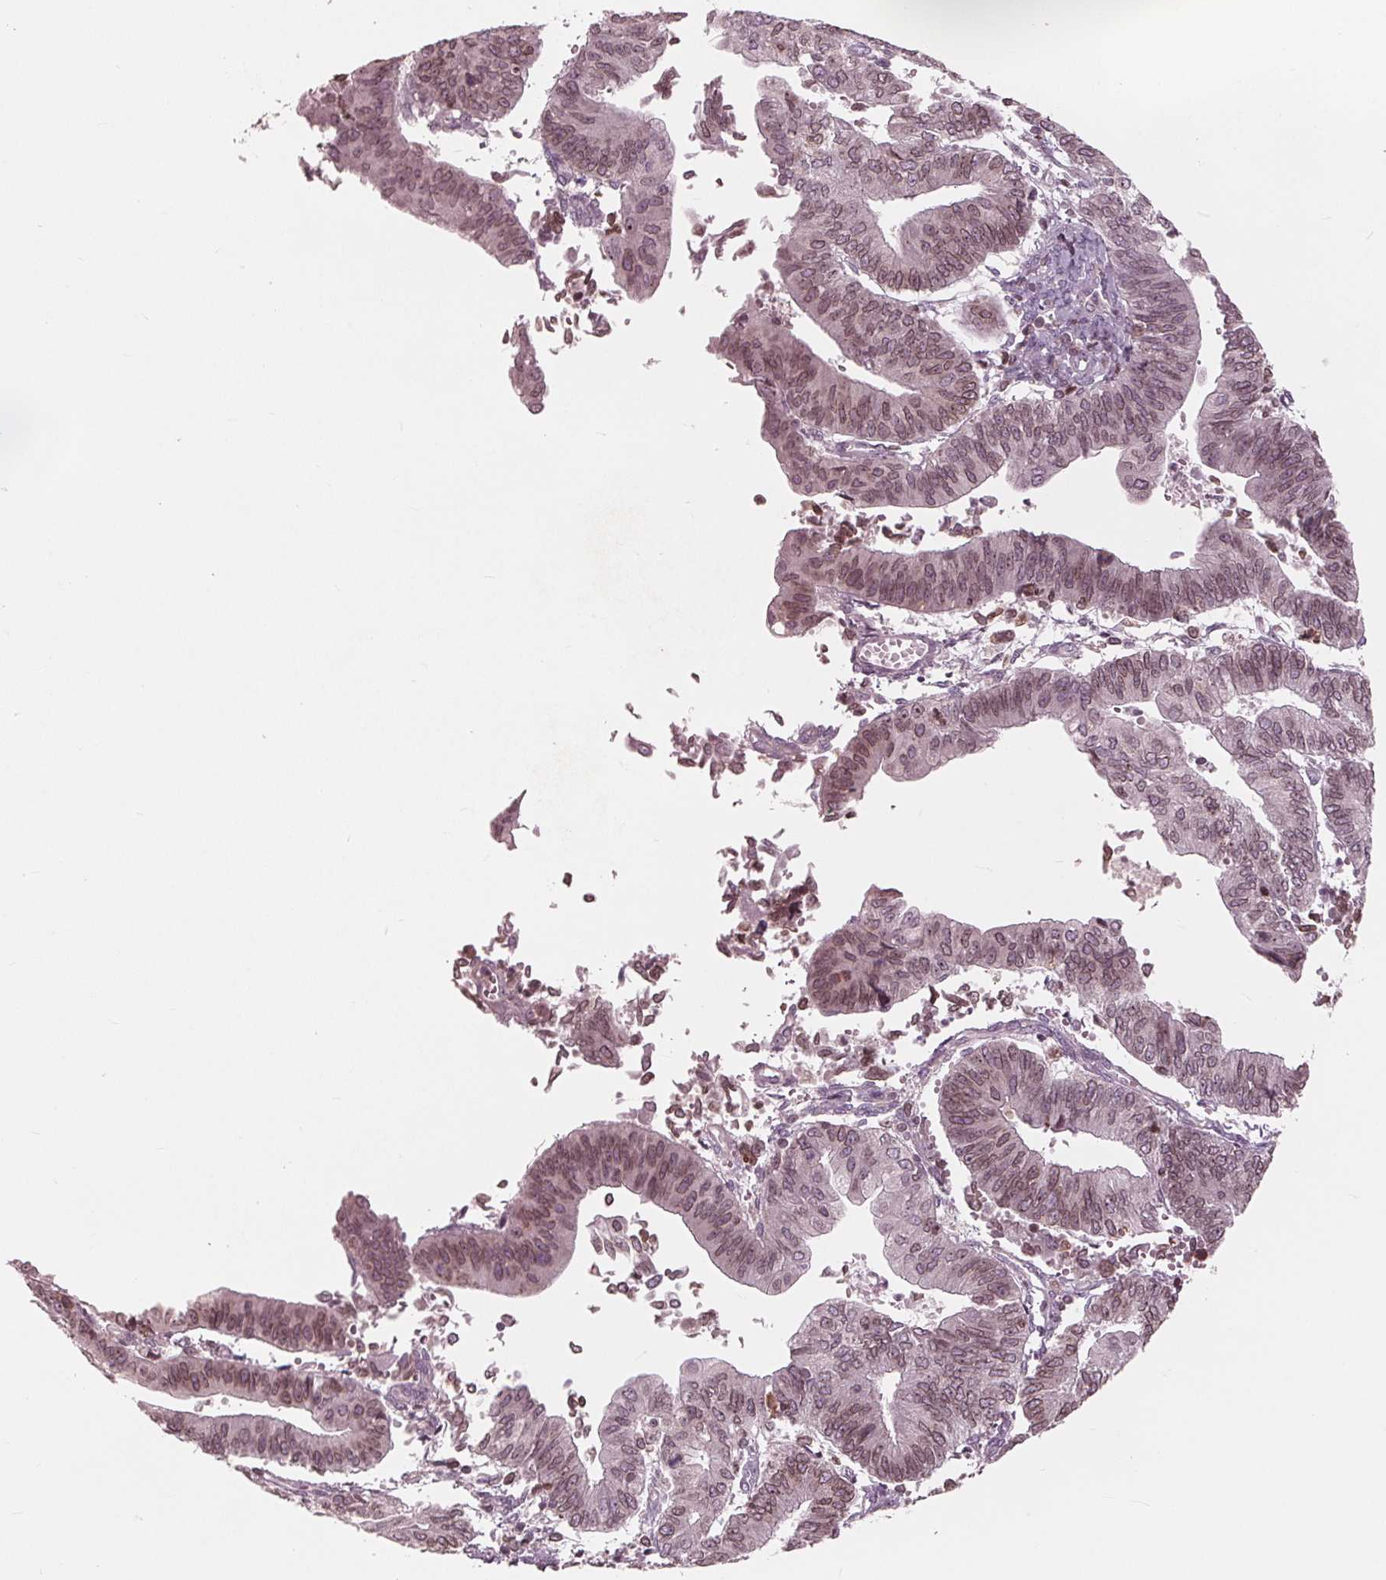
{"staining": {"intensity": "weak", "quantity": ">75%", "location": "cytoplasmic/membranous,nuclear"}, "tissue": "endometrial cancer", "cell_type": "Tumor cells", "image_type": "cancer", "snomed": [{"axis": "morphology", "description": "Adenocarcinoma, NOS"}, {"axis": "topography", "description": "Endometrium"}], "caption": "Weak cytoplasmic/membranous and nuclear staining is seen in approximately >75% of tumor cells in endometrial cancer (adenocarcinoma). (Brightfield microscopy of DAB IHC at high magnification).", "gene": "NUP210", "patient": {"sex": "female", "age": 65}}